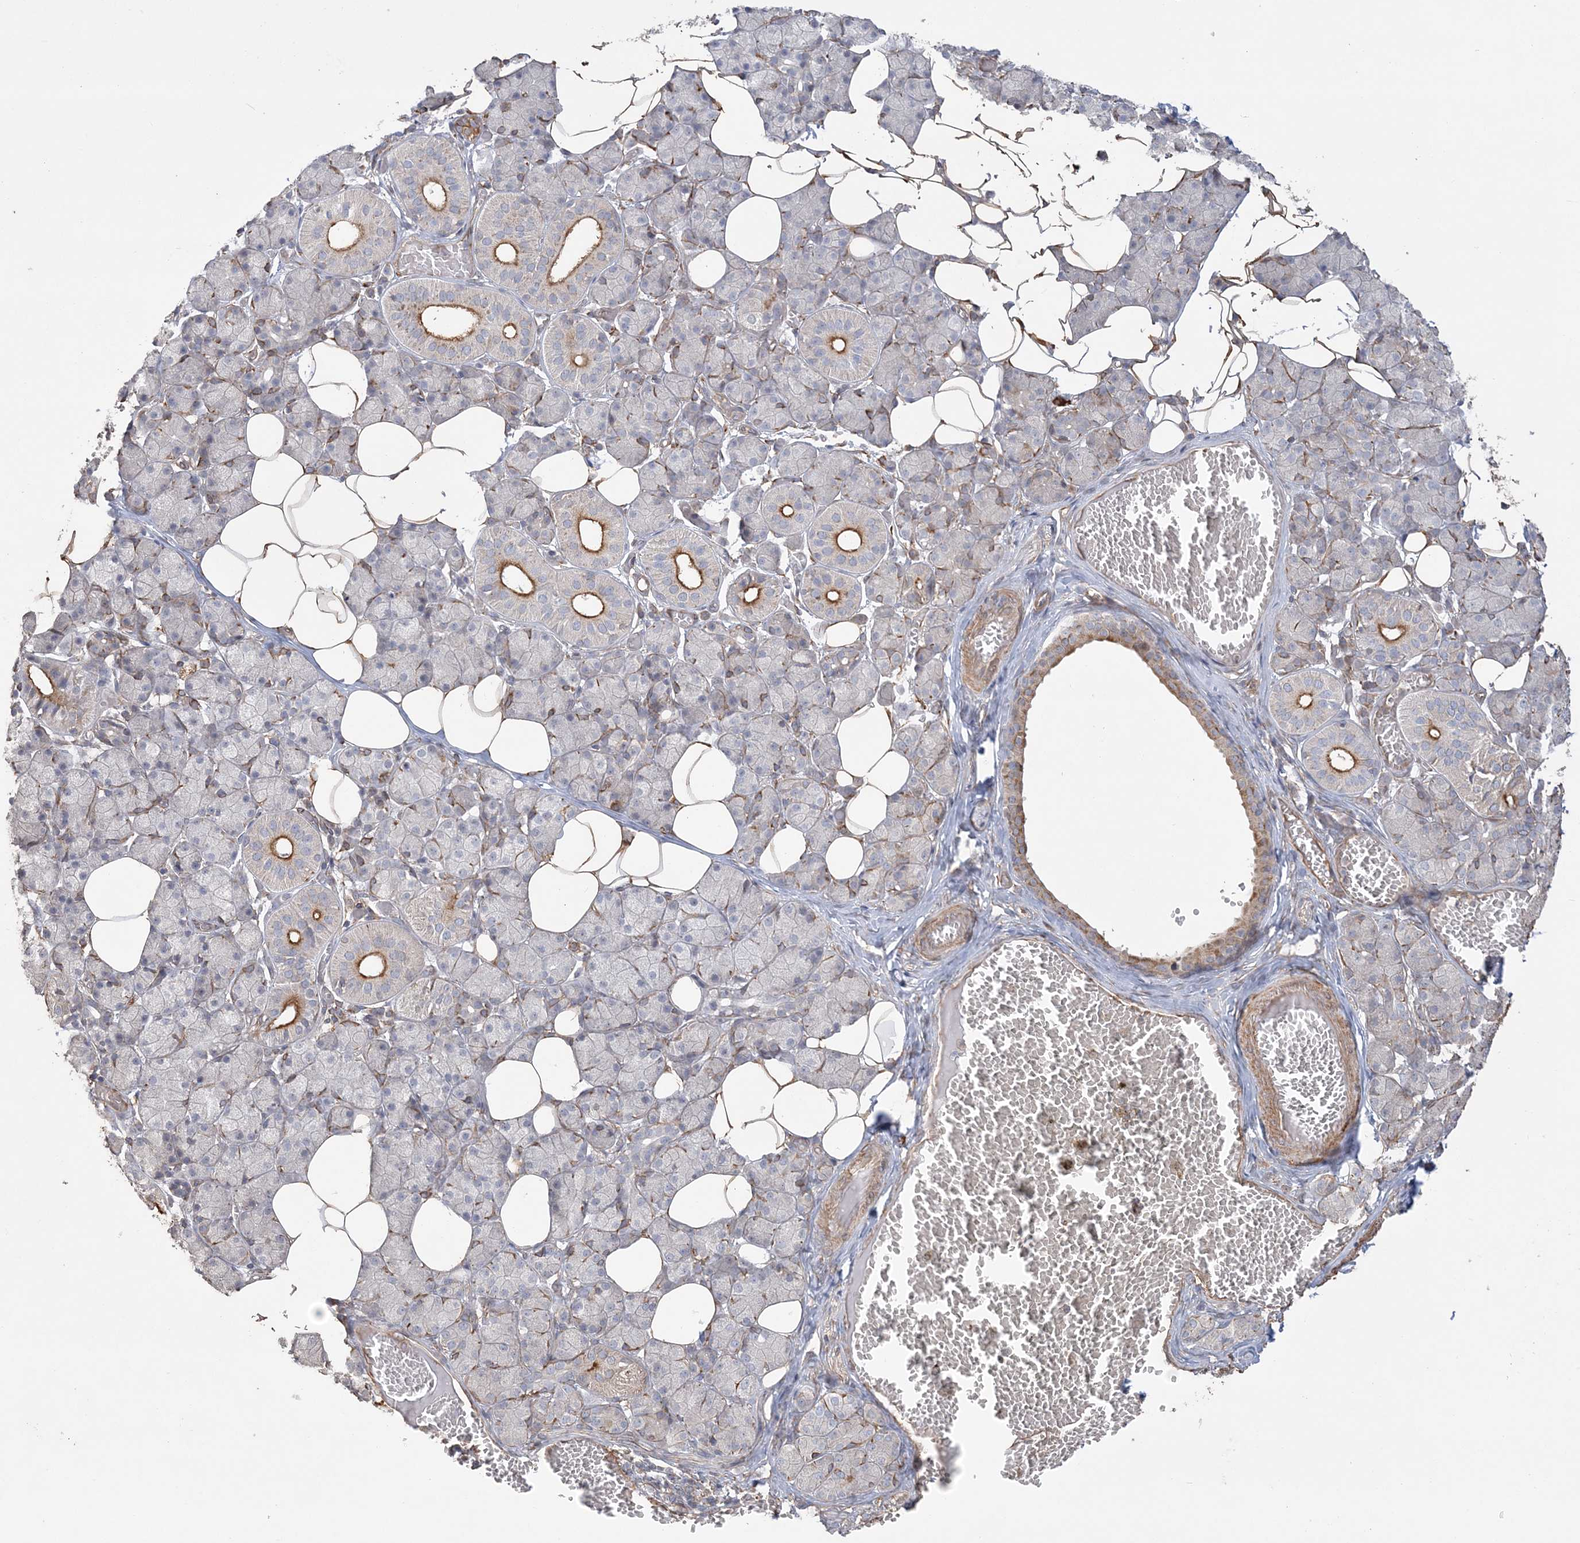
{"staining": {"intensity": "moderate", "quantity": "<25%", "location": "cytoplasmic/membranous"}, "tissue": "salivary gland", "cell_type": "Glandular cells", "image_type": "normal", "snomed": [{"axis": "morphology", "description": "Normal tissue, NOS"}, {"axis": "topography", "description": "Salivary gland"}], "caption": "Protein expression analysis of normal human salivary gland reveals moderate cytoplasmic/membranous positivity in about <25% of glandular cells. (DAB (3,3'-diaminobenzidine) IHC with brightfield microscopy, high magnification).", "gene": "ZNF821", "patient": {"sex": "female", "age": 33}}